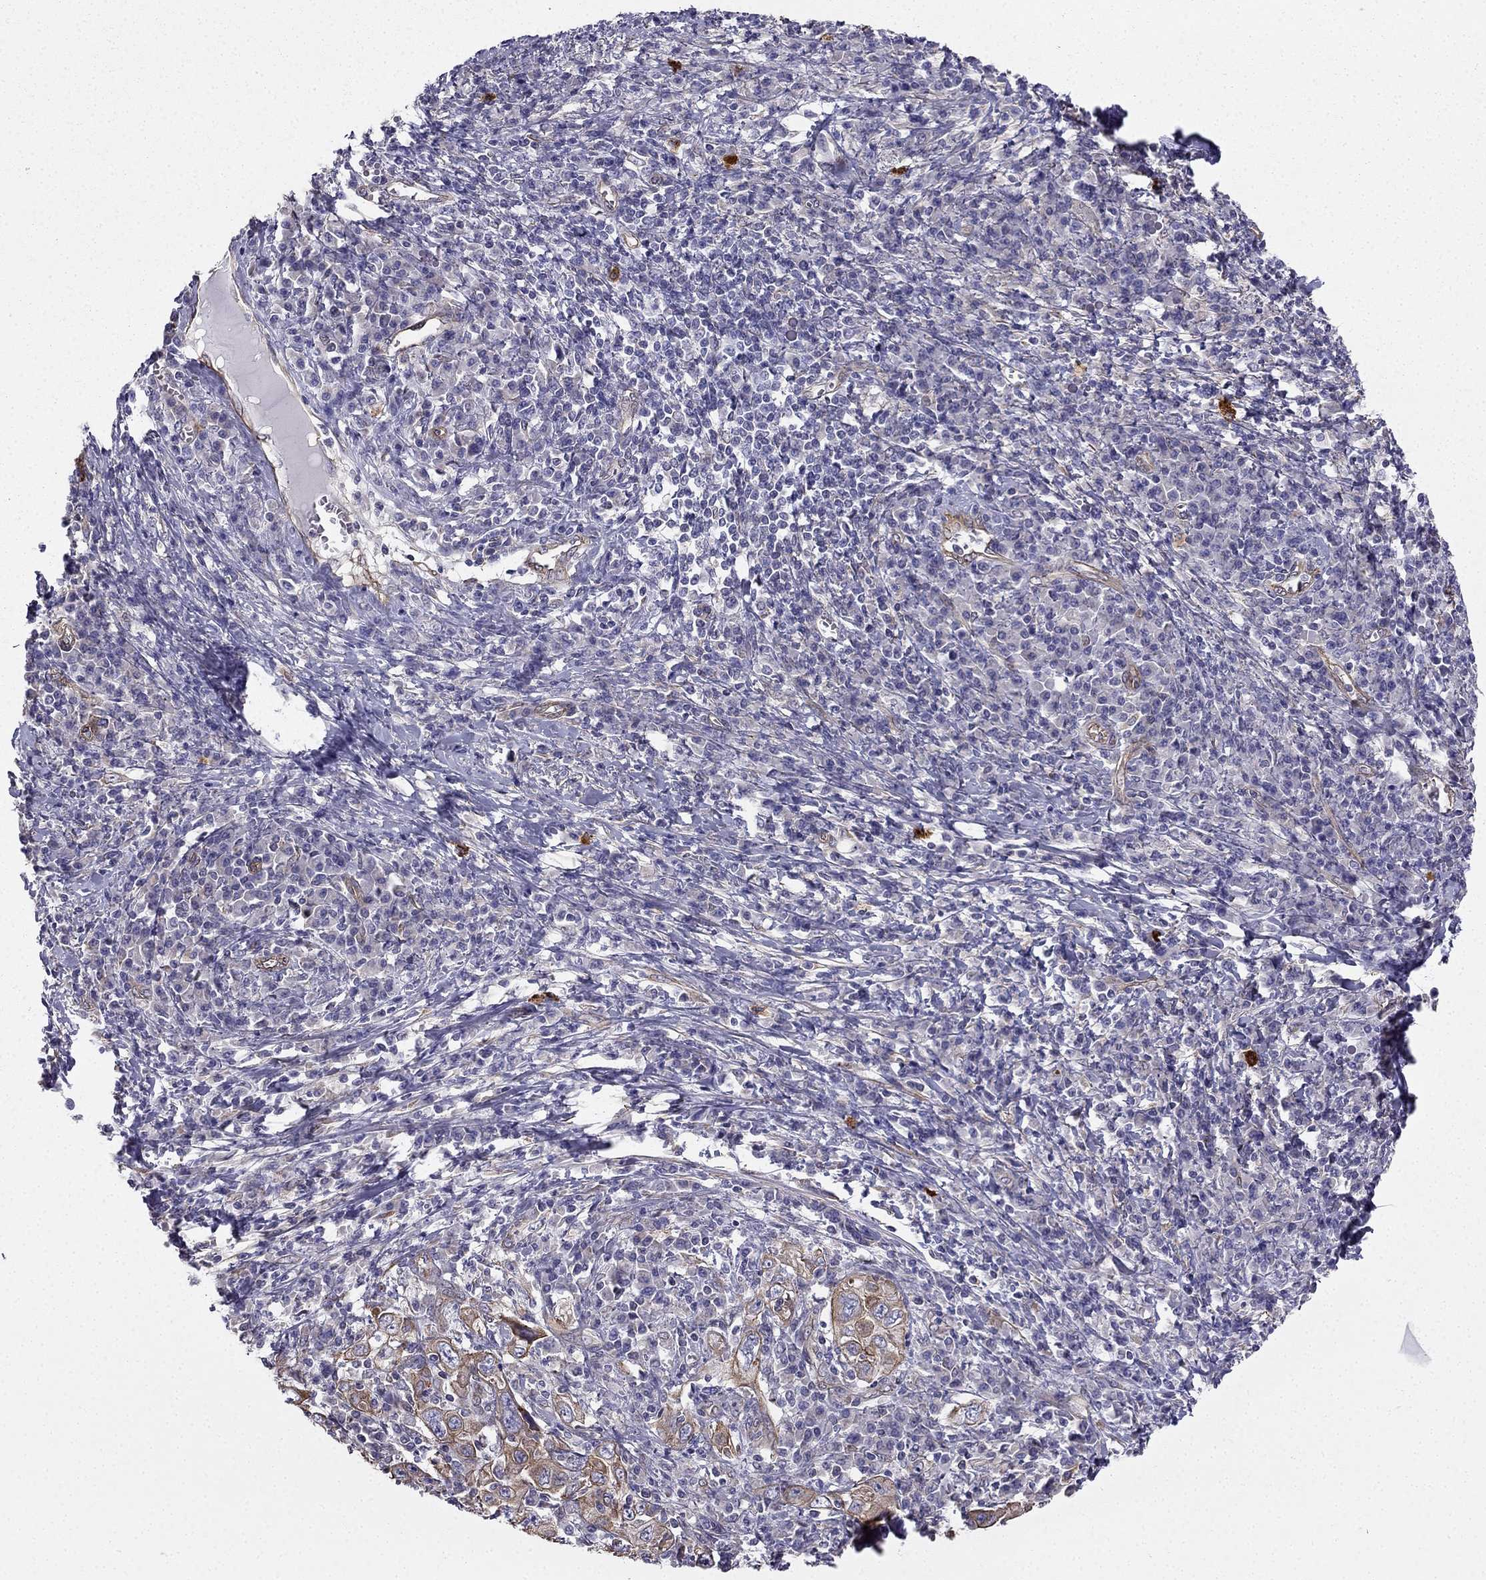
{"staining": {"intensity": "moderate", "quantity": "<25%", "location": "cytoplasmic/membranous"}, "tissue": "cervical cancer", "cell_type": "Tumor cells", "image_type": "cancer", "snomed": [{"axis": "morphology", "description": "Squamous cell carcinoma, NOS"}, {"axis": "topography", "description": "Cervix"}], "caption": "Squamous cell carcinoma (cervical) tissue reveals moderate cytoplasmic/membranous expression in approximately <25% of tumor cells, visualized by immunohistochemistry. The protein is stained brown, and the nuclei are stained in blue (DAB (3,3'-diaminobenzidine) IHC with brightfield microscopy, high magnification).", "gene": "ENOX1", "patient": {"sex": "female", "age": 46}}